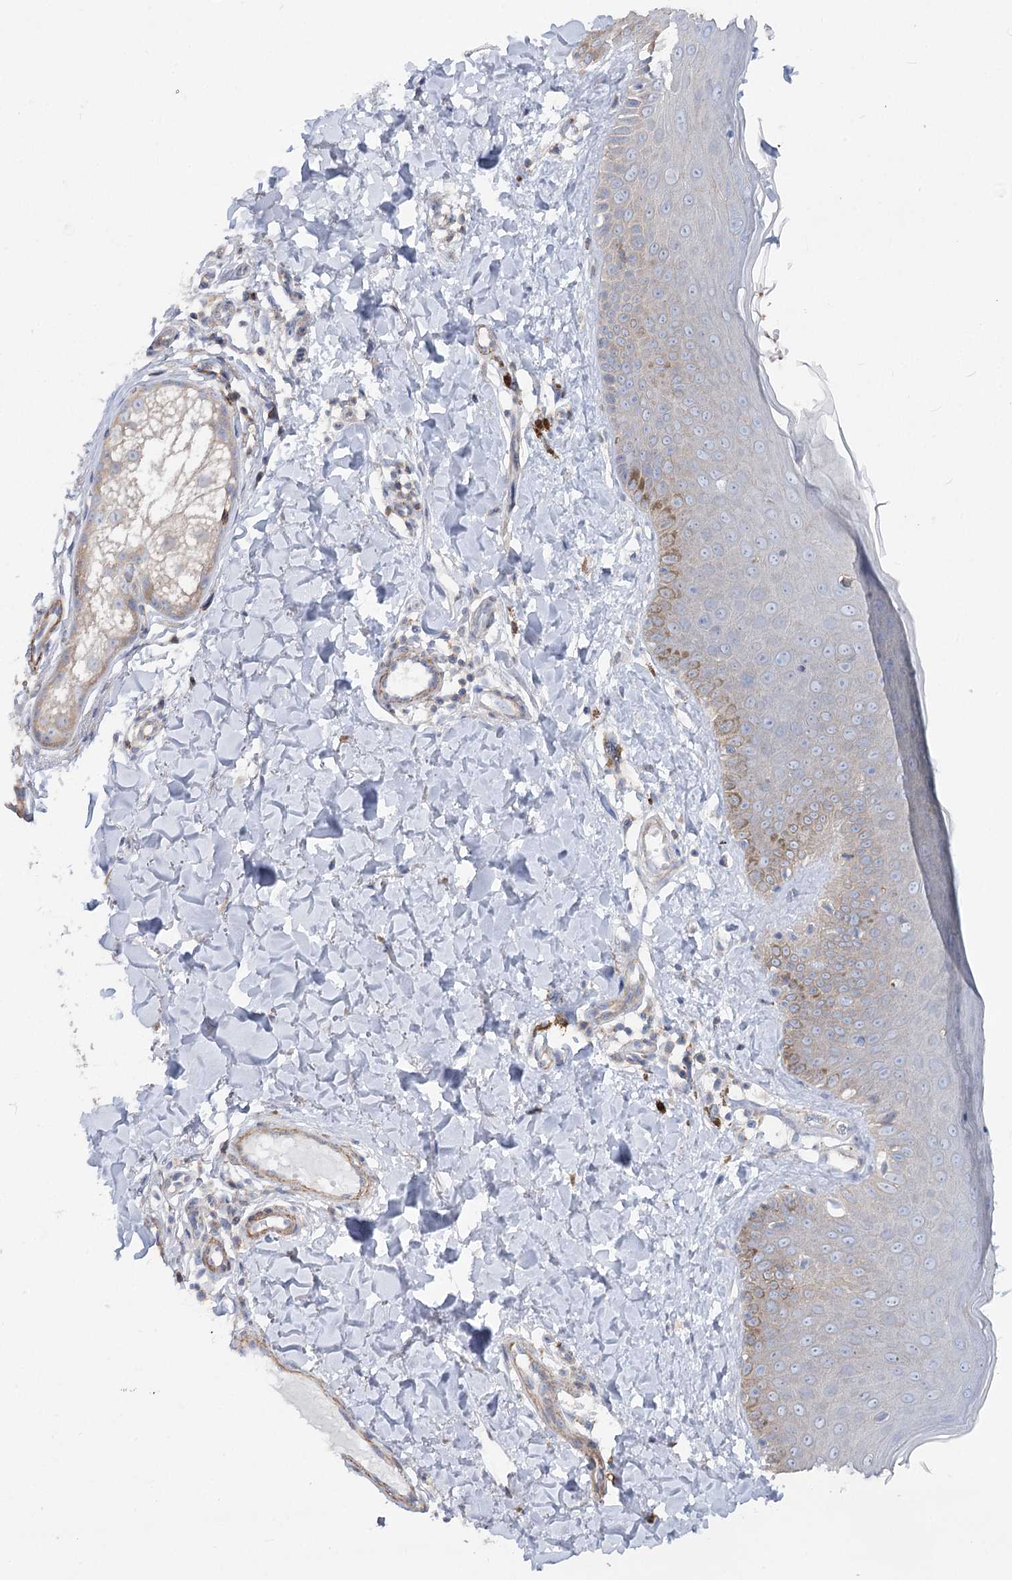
{"staining": {"intensity": "negative", "quantity": "none", "location": "none"}, "tissue": "skin", "cell_type": "Fibroblasts", "image_type": "normal", "snomed": [{"axis": "morphology", "description": "Normal tissue, NOS"}, {"axis": "topography", "description": "Skin"}], "caption": "High power microscopy image of an immunohistochemistry (IHC) photomicrograph of unremarkable skin, revealing no significant expression in fibroblasts.", "gene": "LARP1B", "patient": {"sex": "male", "age": 52}}